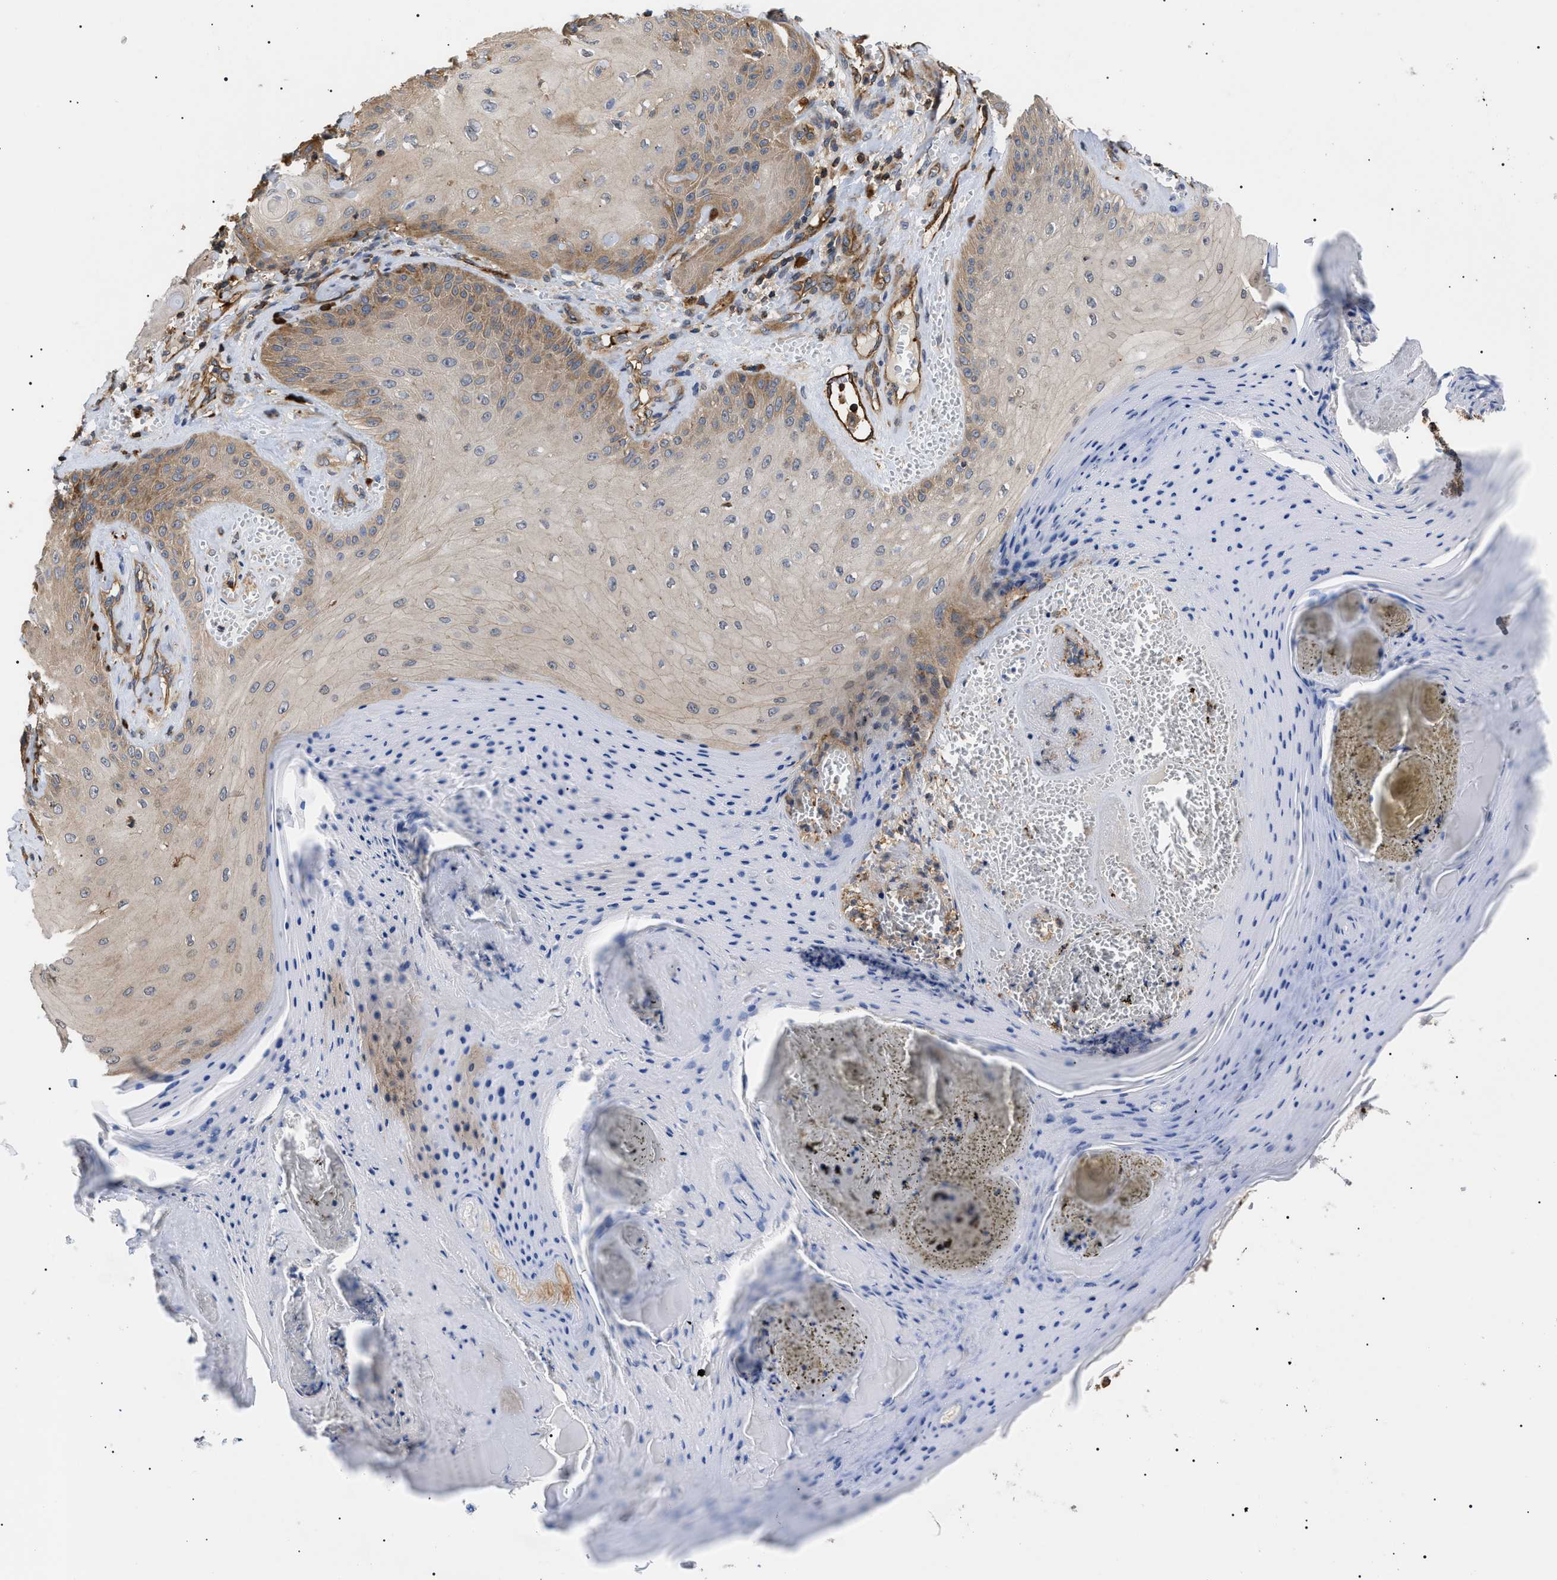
{"staining": {"intensity": "moderate", "quantity": "25%-75%", "location": "cytoplasmic/membranous"}, "tissue": "skin cancer", "cell_type": "Tumor cells", "image_type": "cancer", "snomed": [{"axis": "morphology", "description": "Squamous cell carcinoma, NOS"}, {"axis": "topography", "description": "Skin"}], "caption": "Human skin cancer (squamous cell carcinoma) stained with a protein marker displays moderate staining in tumor cells.", "gene": "TMTC4", "patient": {"sex": "male", "age": 74}}